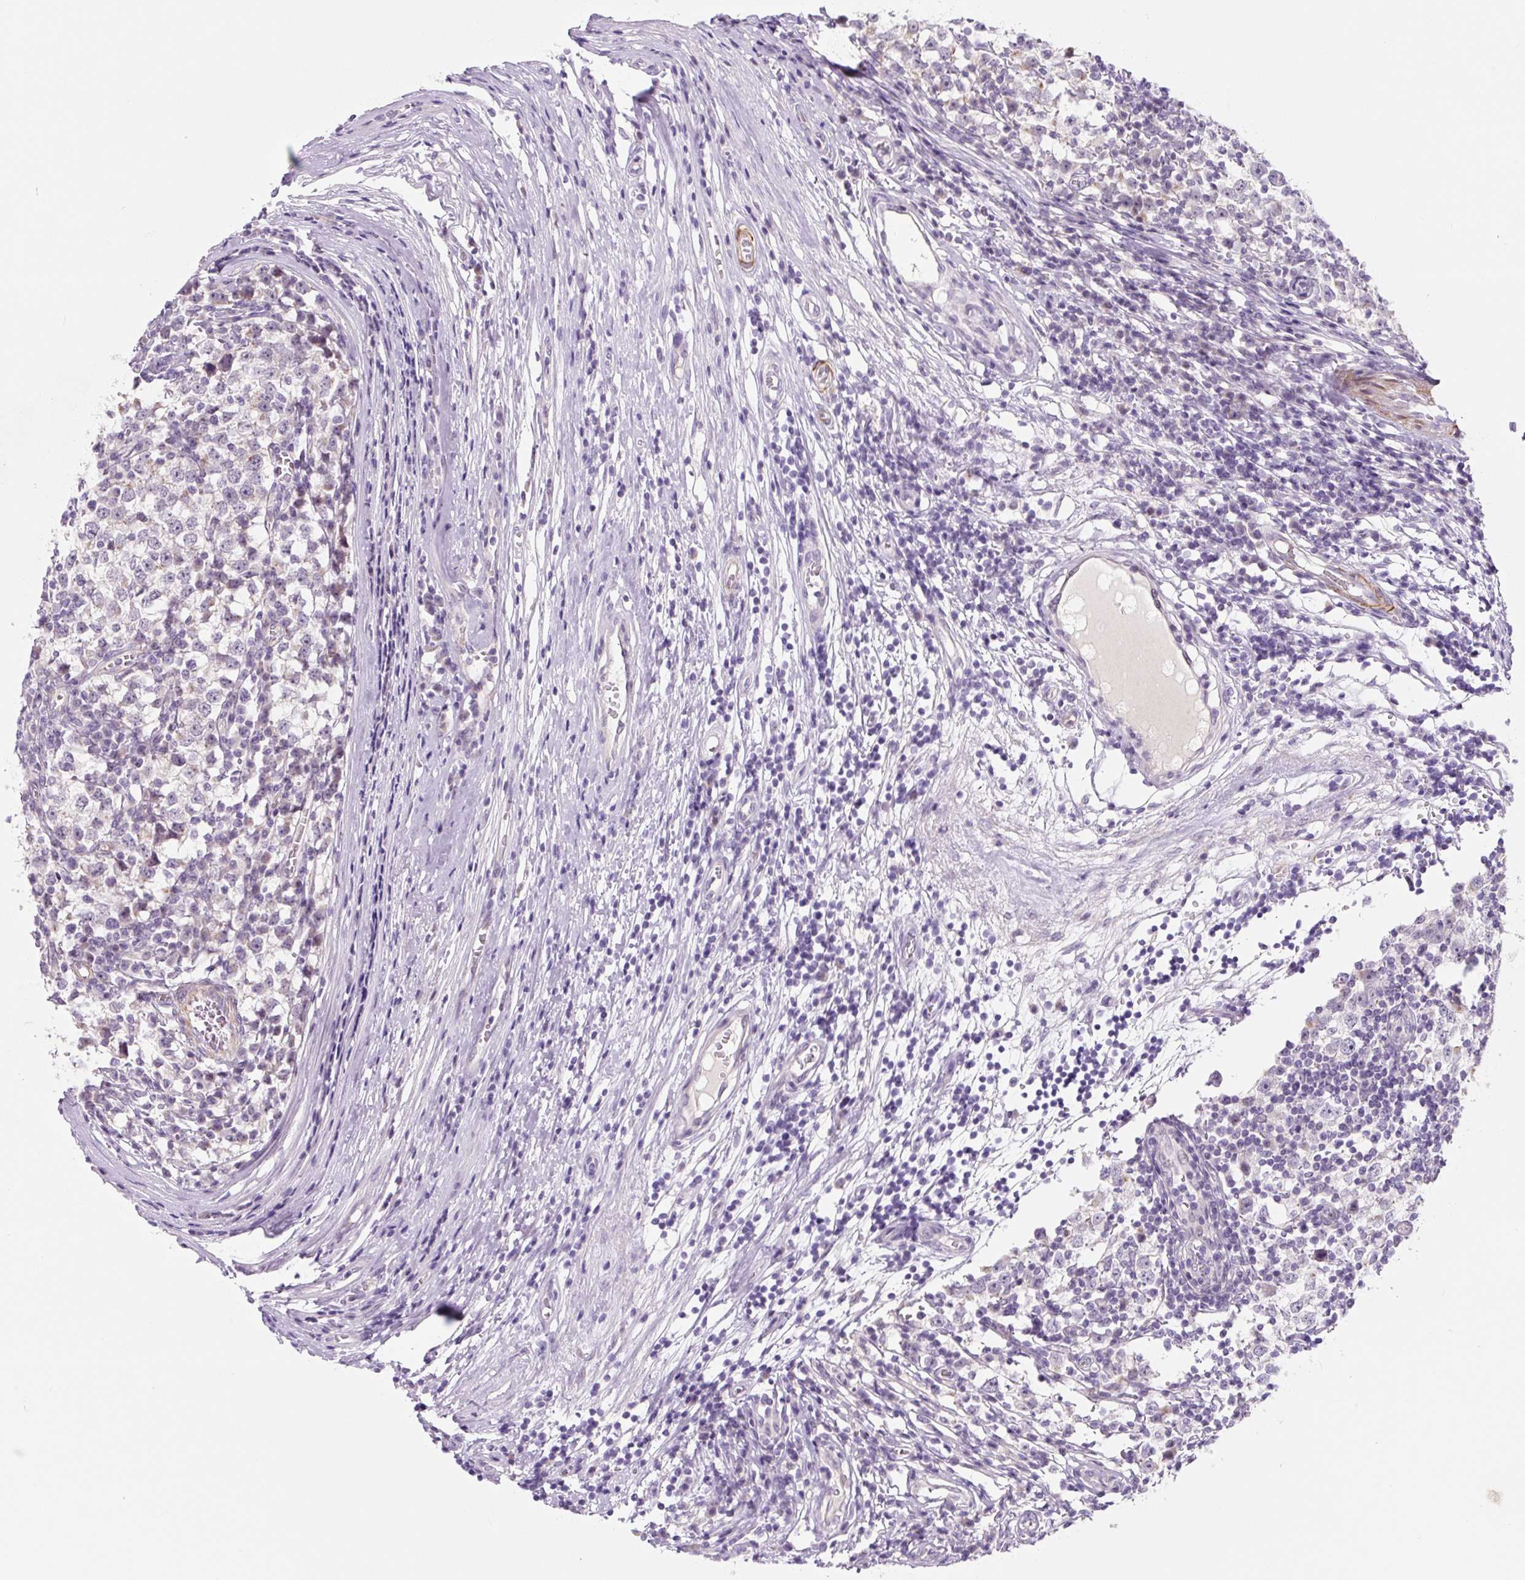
{"staining": {"intensity": "negative", "quantity": "none", "location": "none"}, "tissue": "testis cancer", "cell_type": "Tumor cells", "image_type": "cancer", "snomed": [{"axis": "morphology", "description": "Seminoma, NOS"}, {"axis": "topography", "description": "Testis"}], "caption": "The IHC histopathology image has no significant expression in tumor cells of testis seminoma tissue. The staining is performed using DAB (3,3'-diaminobenzidine) brown chromogen with nuclei counter-stained in using hematoxylin.", "gene": "CCL25", "patient": {"sex": "male", "age": 65}}